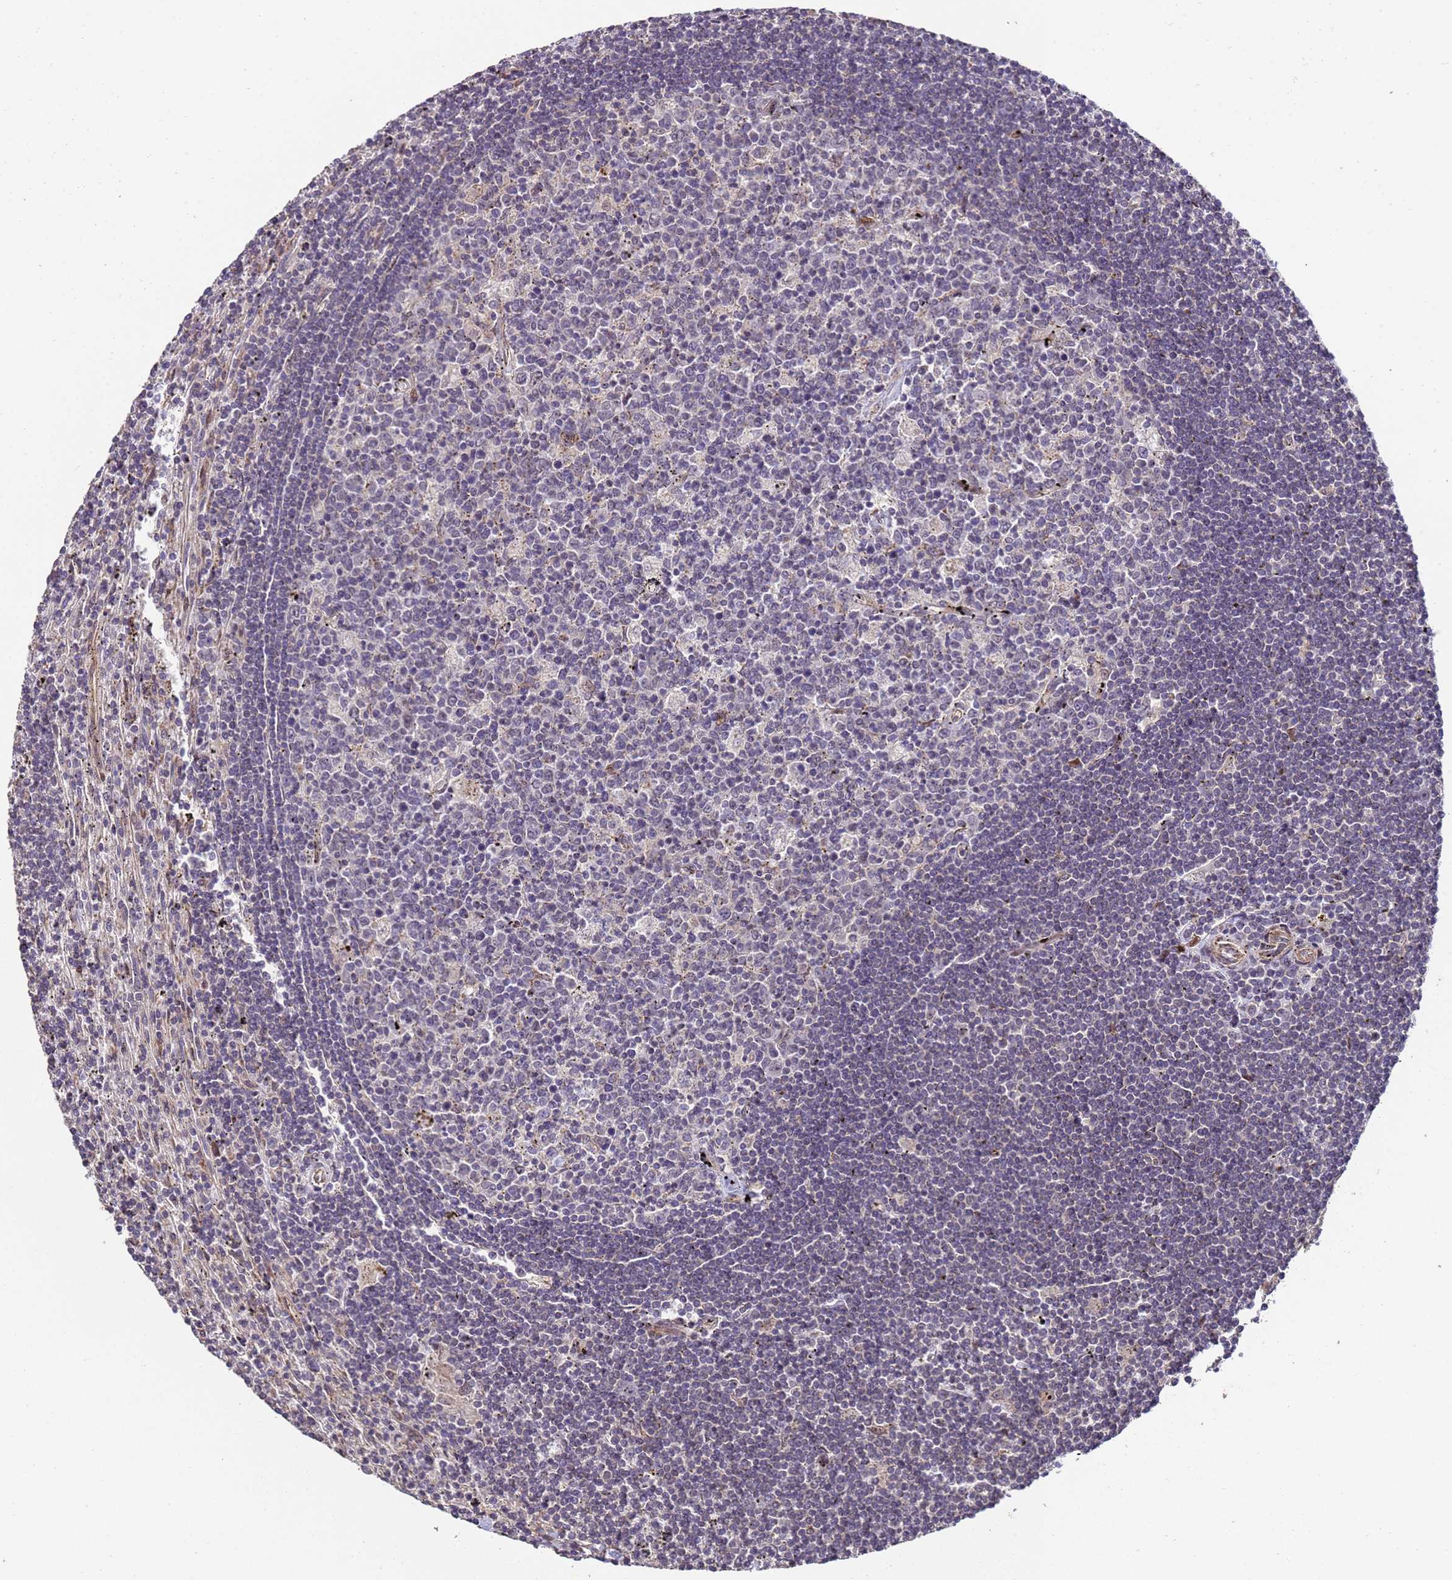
{"staining": {"intensity": "negative", "quantity": "none", "location": "none"}, "tissue": "lymphoma", "cell_type": "Tumor cells", "image_type": "cancer", "snomed": [{"axis": "morphology", "description": "Malignant lymphoma, non-Hodgkin's type, Low grade"}, {"axis": "topography", "description": "Spleen"}], "caption": "There is no significant staining in tumor cells of low-grade malignant lymphoma, non-Hodgkin's type.", "gene": "PRODH", "patient": {"sex": "male", "age": 76}}